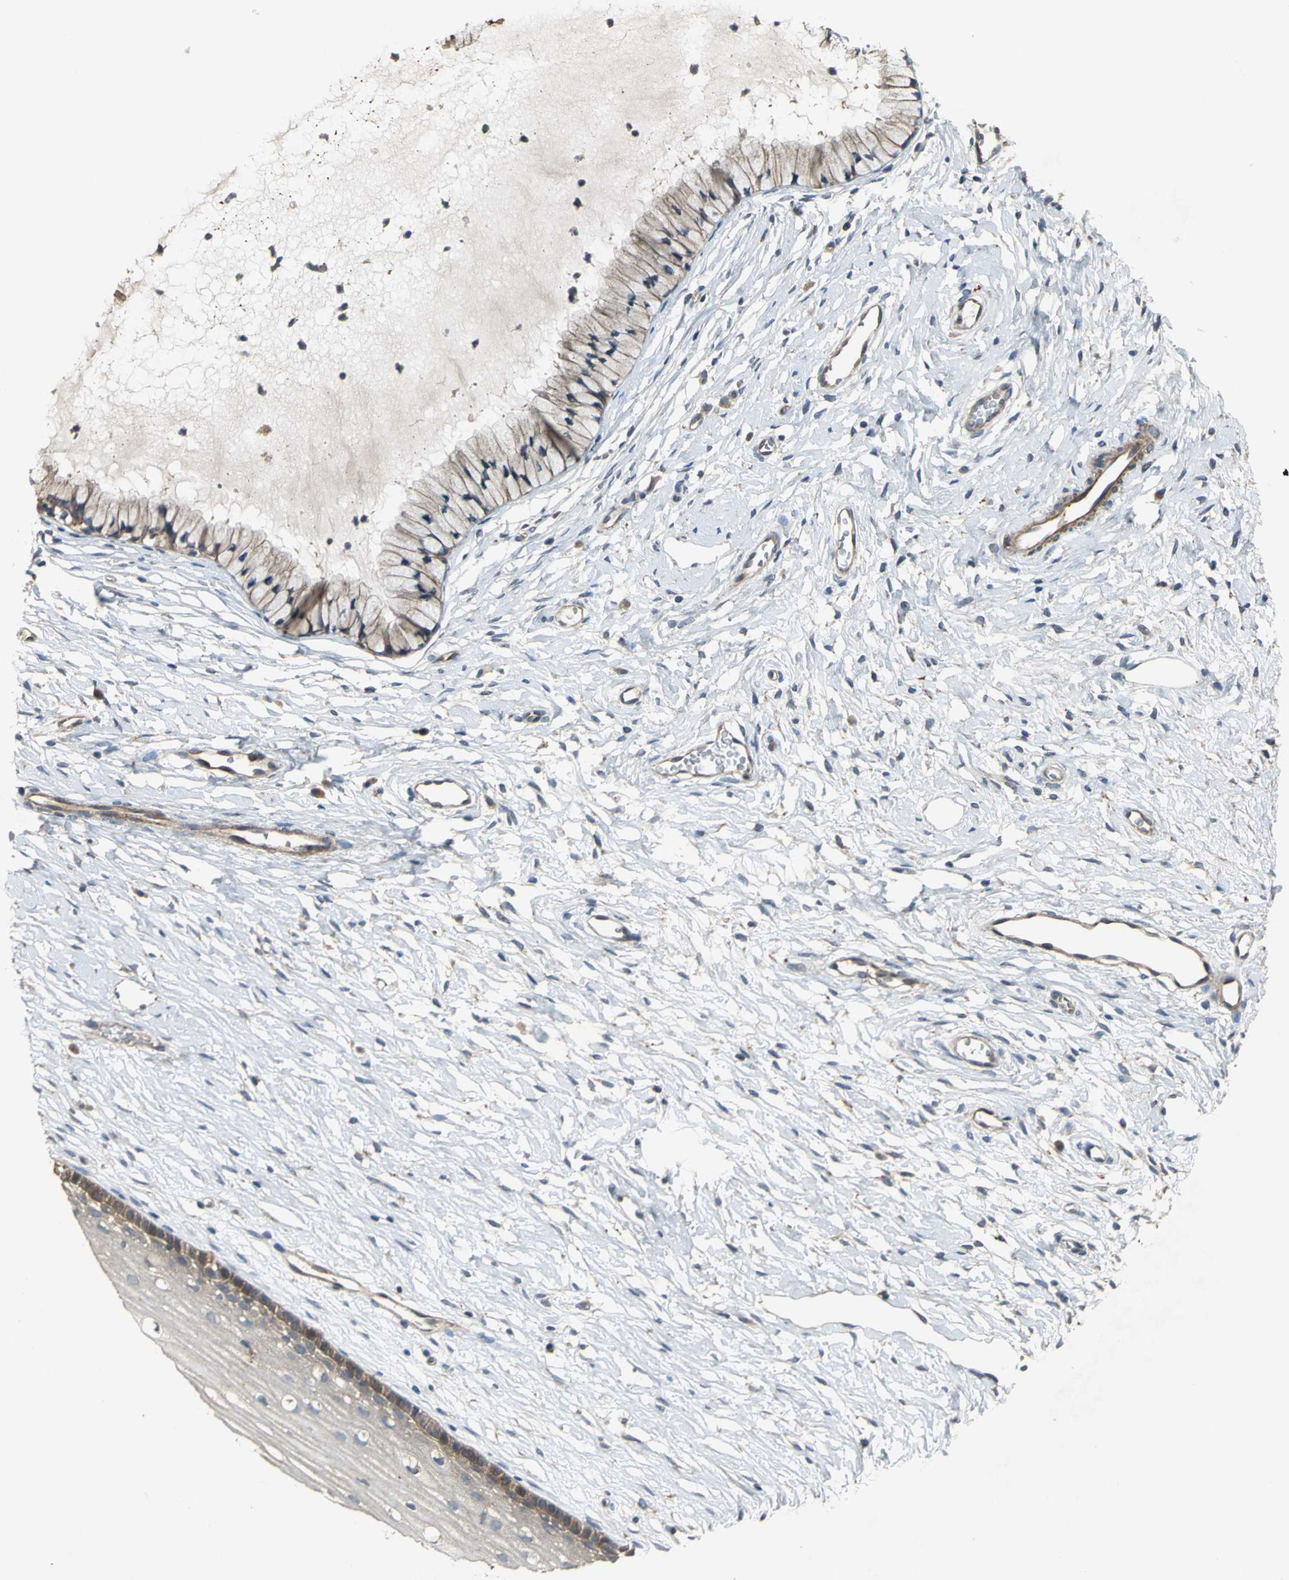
{"staining": {"intensity": "strong", "quantity": ">75%", "location": "cytoplasmic/membranous"}, "tissue": "cervix", "cell_type": "Glandular cells", "image_type": "normal", "snomed": [{"axis": "morphology", "description": "Normal tissue, NOS"}, {"axis": "topography", "description": "Cervix"}], "caption": "High-power microscopy captured an immunohistochemistry image of benign cervix, revealing strong cytoplasmic/membranous staining in about >75% of glandular cells.", "gene": "MET", "patient": {"sex": "female", "age": 46}}